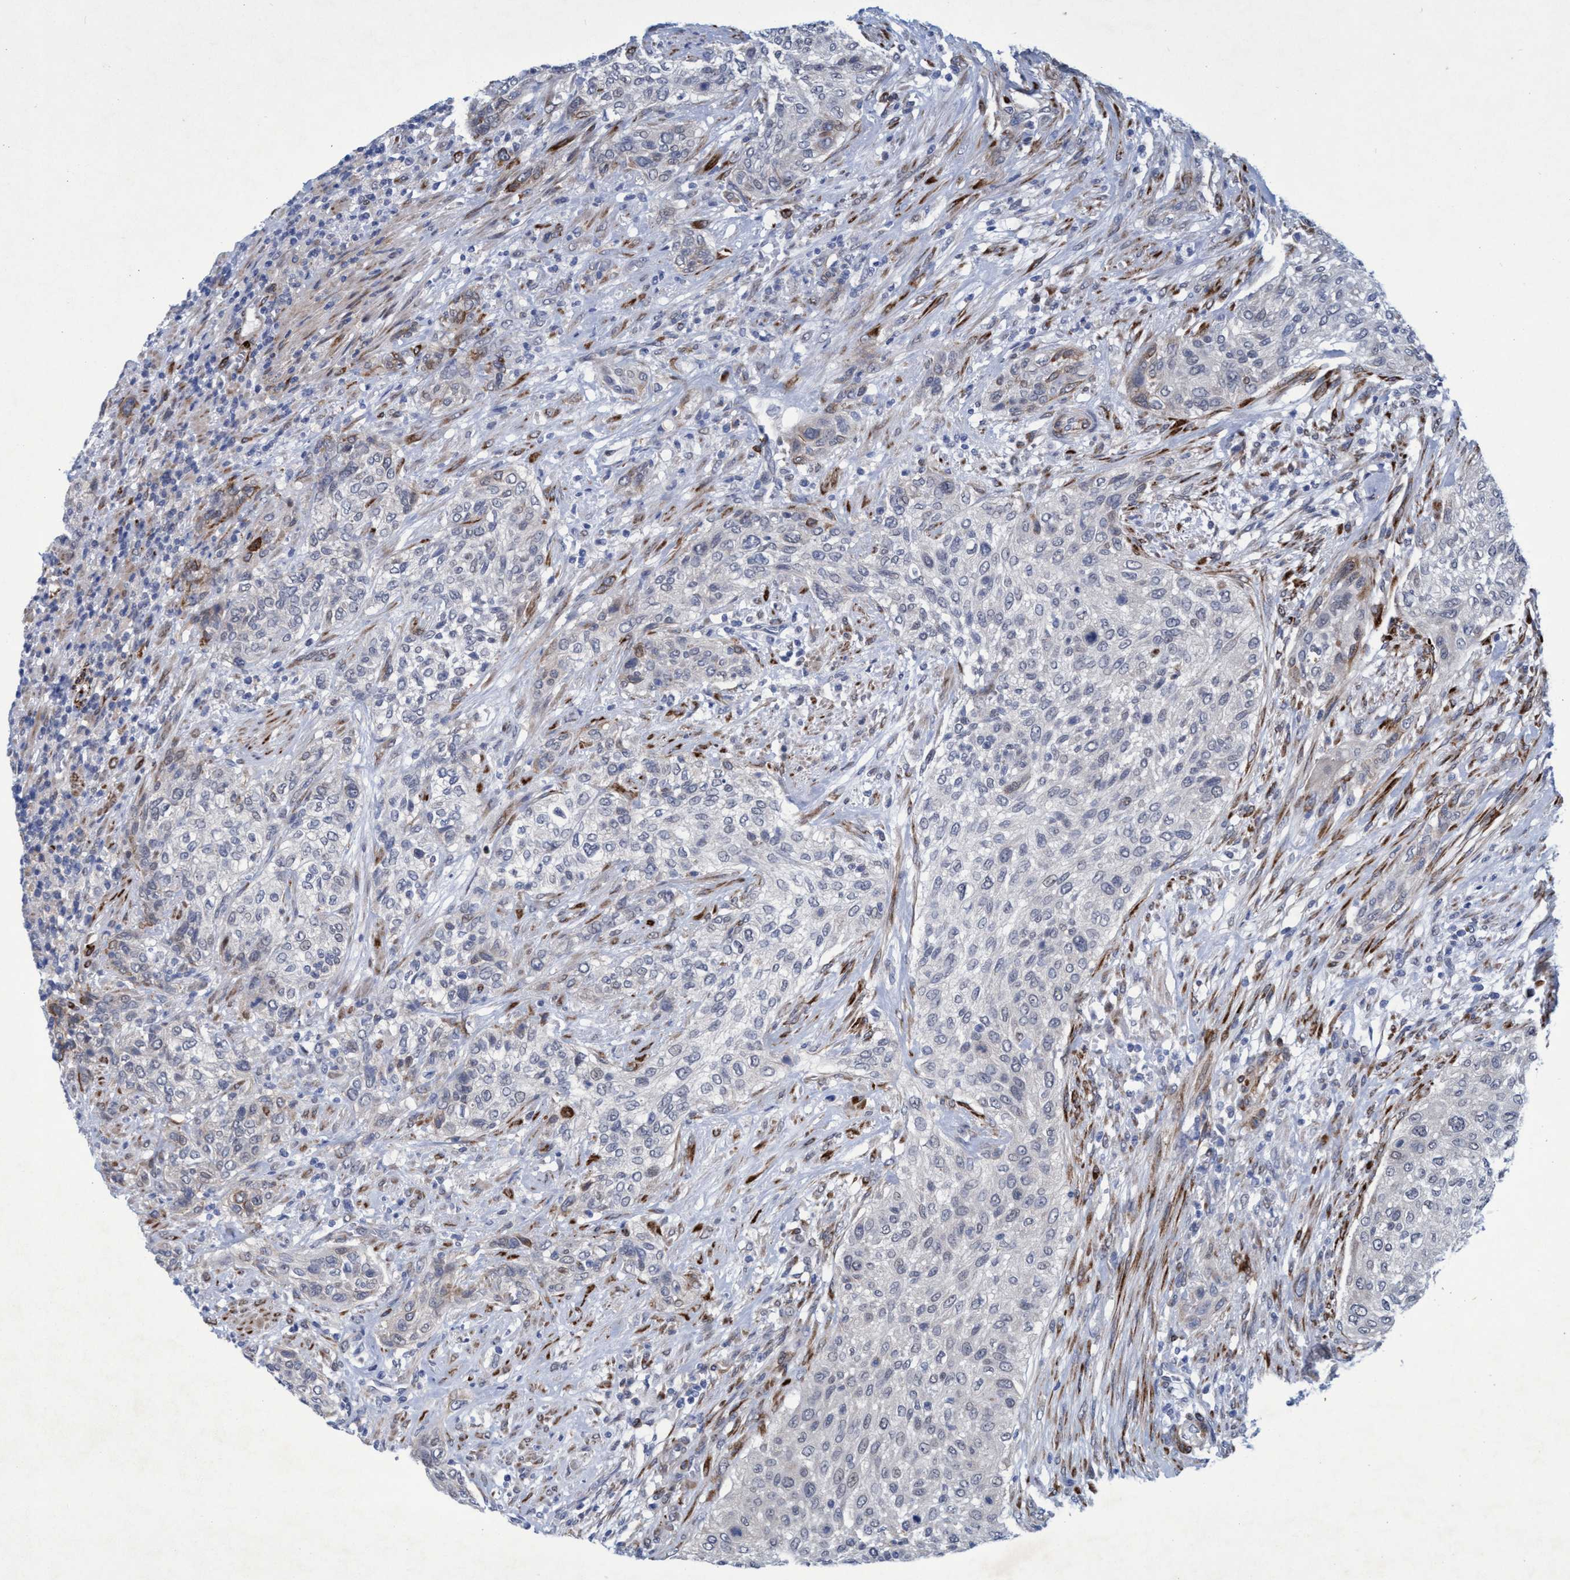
{"staining": {"intensity": "weak", "quantity": "<25%", "location": "nuclear"}, "tissue": "urothelial cancer", "cell_type": "Tumor cells", "image_type": "cancer", "snomed": [{"axis": "morphology", "description": "Urothelial carcinoma, Low grade"}, {"axis": "morphology", "description": "Urothelial carcinoma, High grade"}, {"axis": "topography", "description": "Urinary bladder"}], "caption": "This is a histopathology image of IHC staining of urothelial cancer, which shows no expression in tumor cells.", "gene": "SLC43A2", "patient": {"sex": "male", "age": 35}}